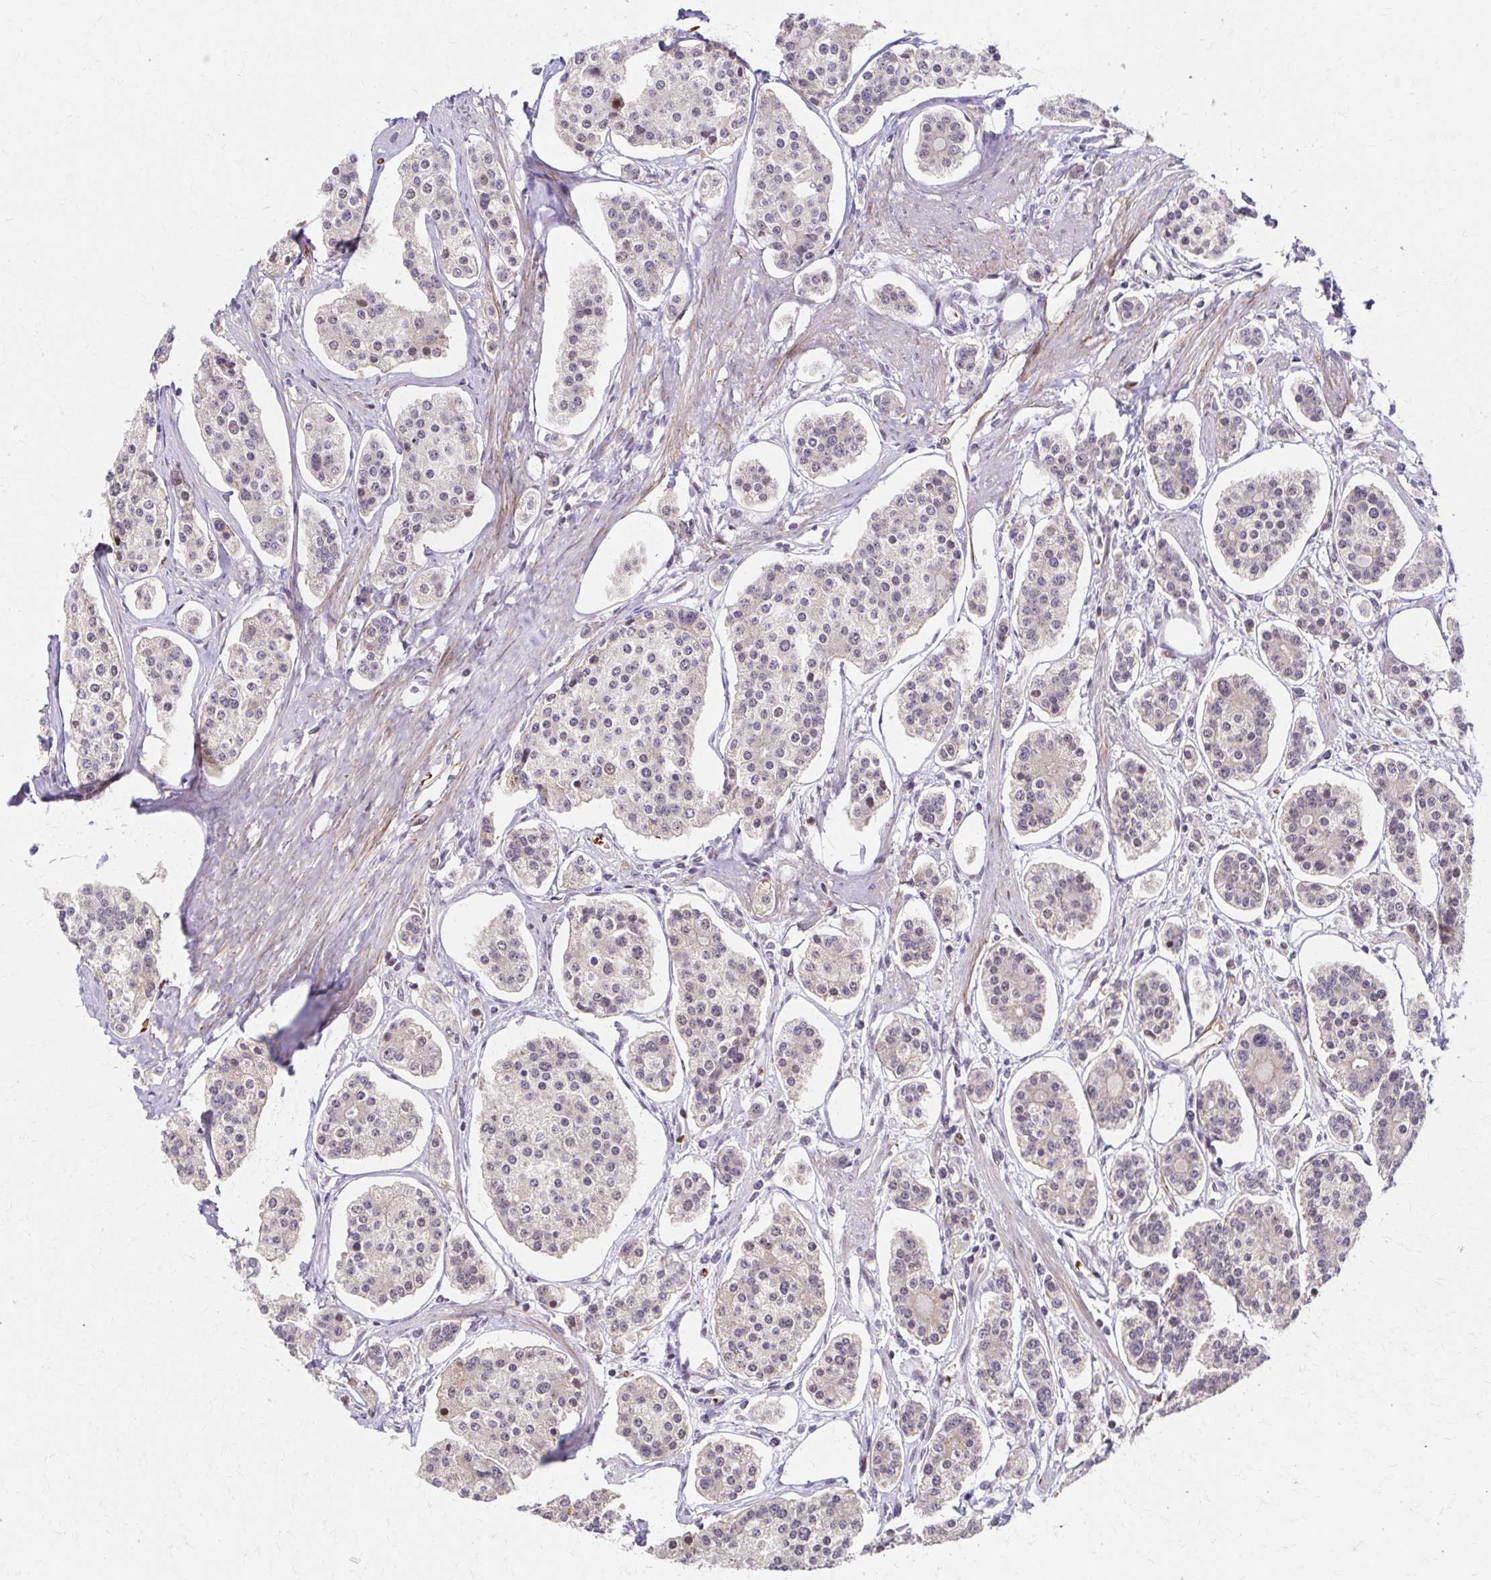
{"staining": {"intensity": "weak", "quantity": "<25%", "location": "nuclear"}, "tissue": "carcinoid", "cell_type": "Tumor cells", "image_type": "cancer", "snomed": [{"axis": "morphology", "description": "Carcinoid, malignant, NOS"}, {"axis": "topography", "description": "Small intestine"}], "caption": "This is an immunohistochemistry (IHC) image of human carcinoid. There is no staining in tumor cells.", "gene": "PSMD7", "patient": {"sex": "female", "age": 65}}